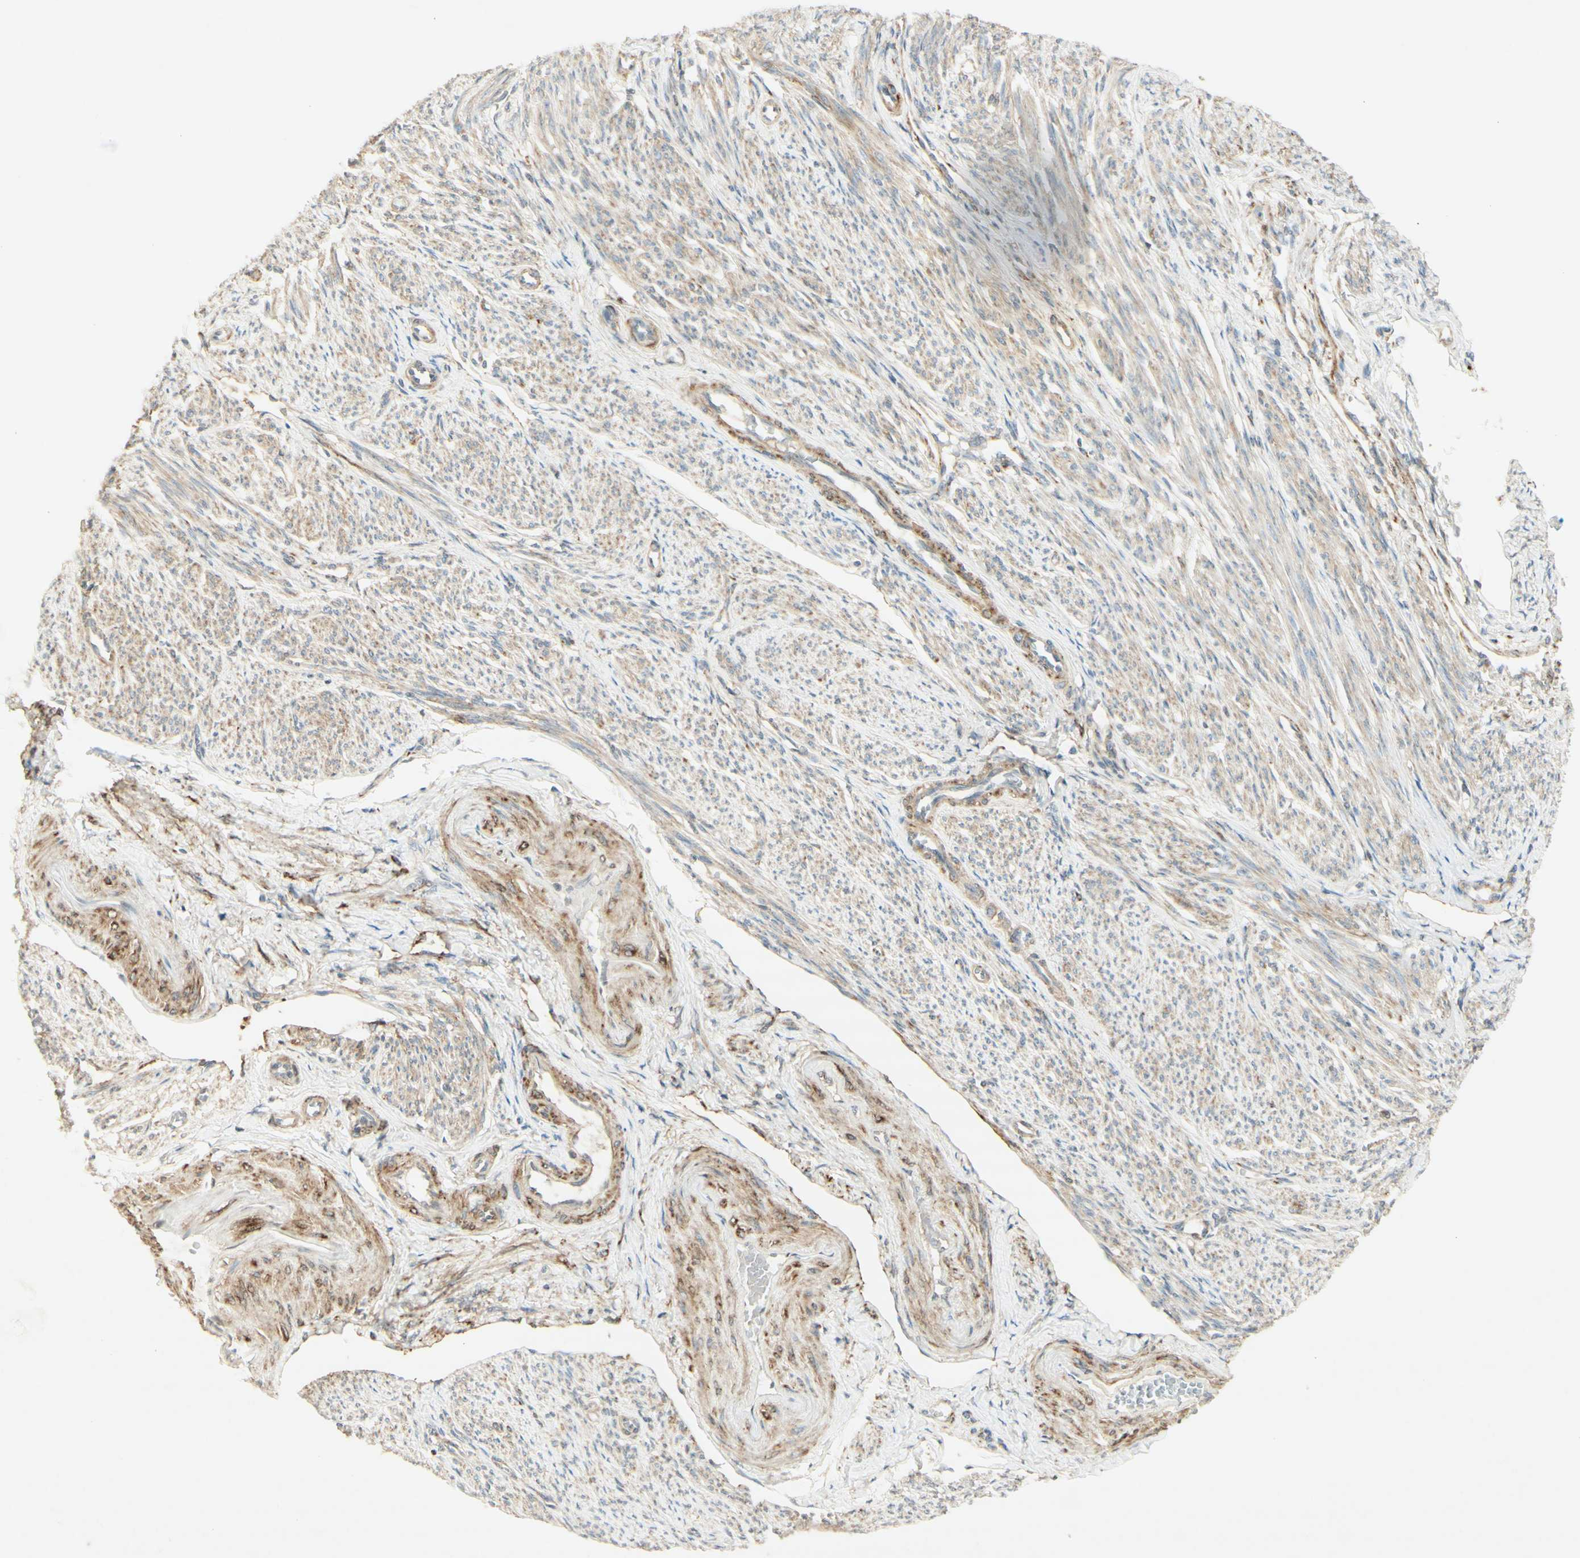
{"staining": {"intensity": "moderate", "quantity": "25%-75%", "location": "cytoplasmic/membranous"}, "tissue": "smooth muscle", "cell_type": "Smooth muscle cells", "image_type": "normal", "snomed": [{"axis": "morphology", "description": "Normal tissue, NOS"}, {"axis": "topography", "description": "Smooth muscle"}], "caption": "Immunohistochemical staining of unremarkable smooth muscle reveals moderate cytoplasmic/membranous protein staining in approximately 25%-75% of smooth muscle cells. (IHC, brightfield microscopy, high magnification).", "gene": "MAP1B", "patient": {"sex": "female", "age": 65}}